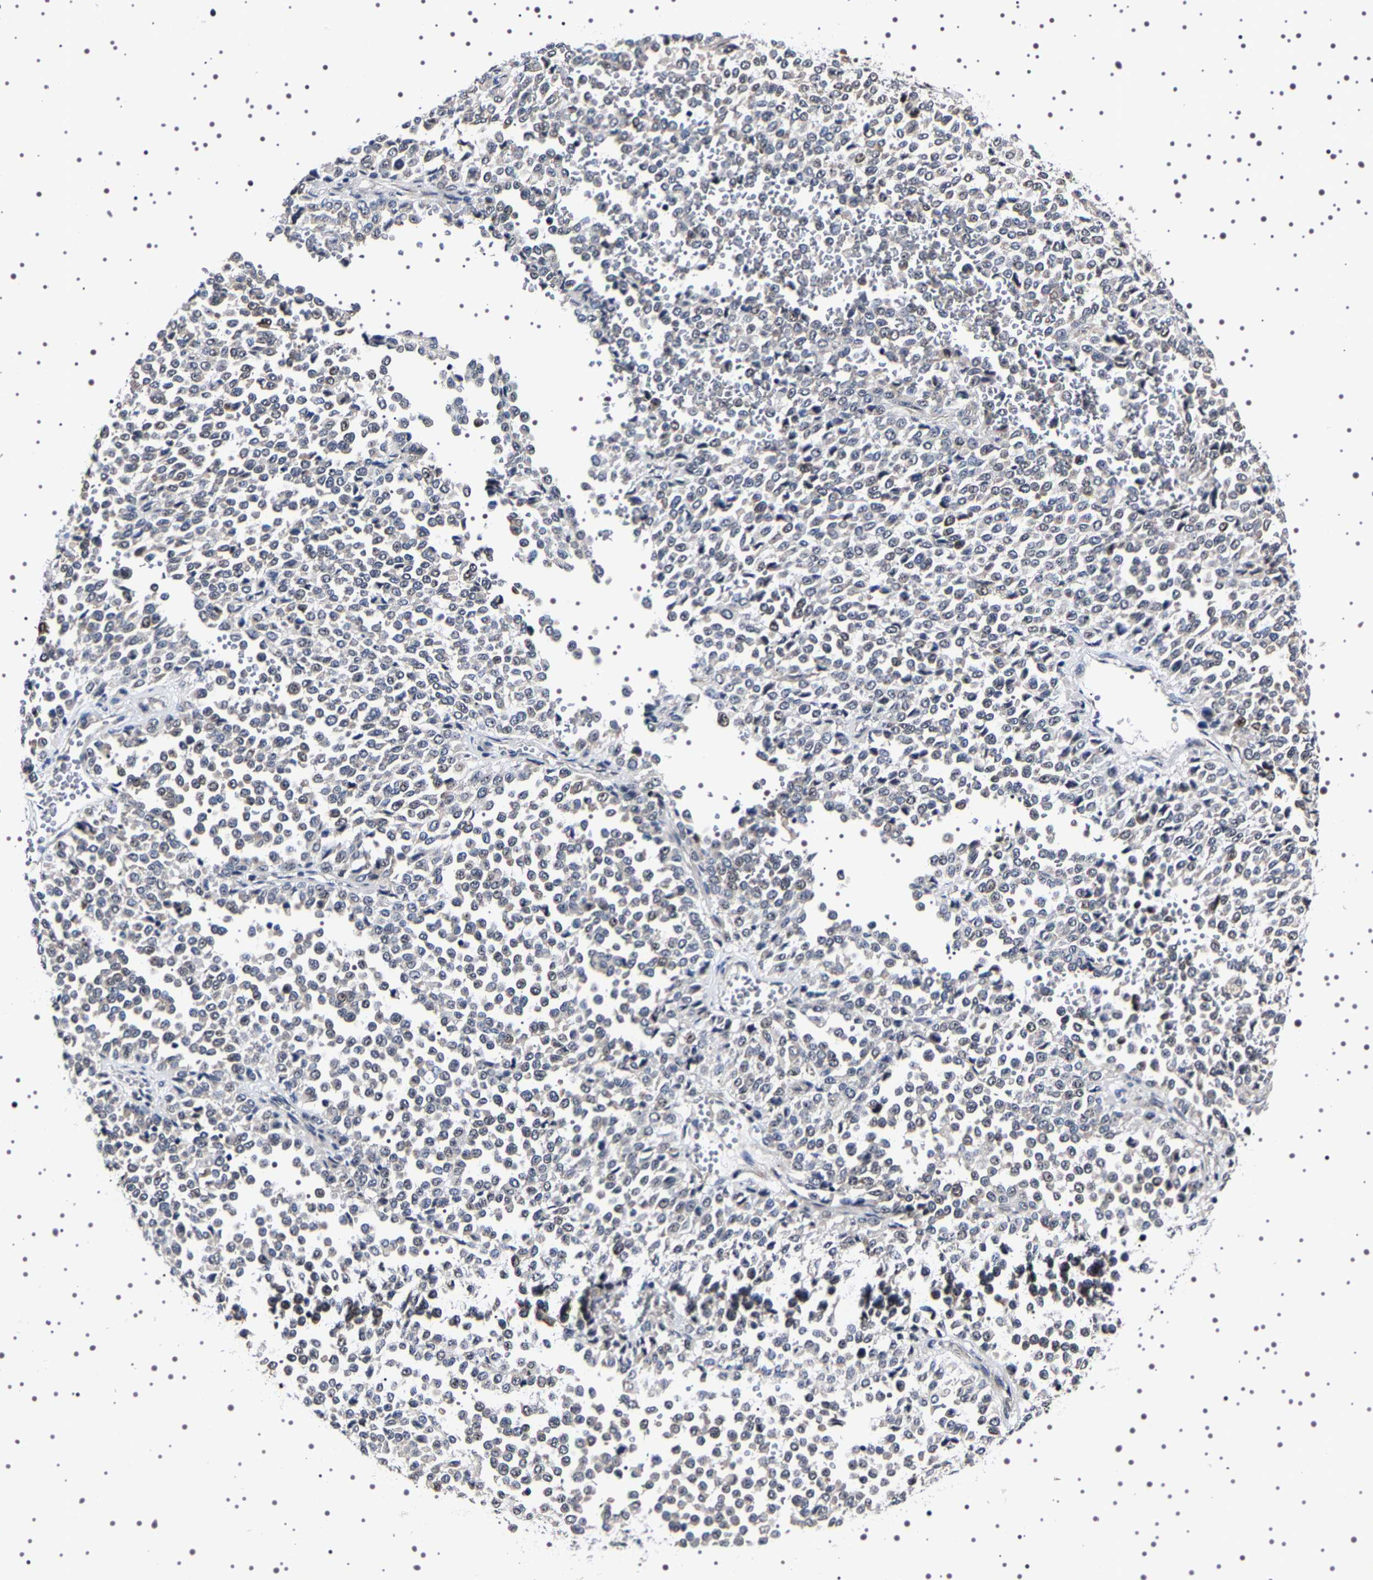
{"staining": {"intensity": "weak", "quantity": "25%-75%", "location": "nuclear"}, "tissue": "melanoma", "cell_type": "Tumor cells", "image_type": "cancer", "snomed": [{"axis": "morphology", "description": "Malignant melanoma, Metastatic site"}, {"axis": "topography", "description": "Pancreas"}], "caption": "Melanoma tissue shows weak nuclear expression in about 25%-75% of tumor cells (Stains: DAB in brown, nuclei in blue, Microscopy: brightfield microscopy at high magnification).", "gene": "GNL3", "patient": {"sex": "female", "age": 30}}